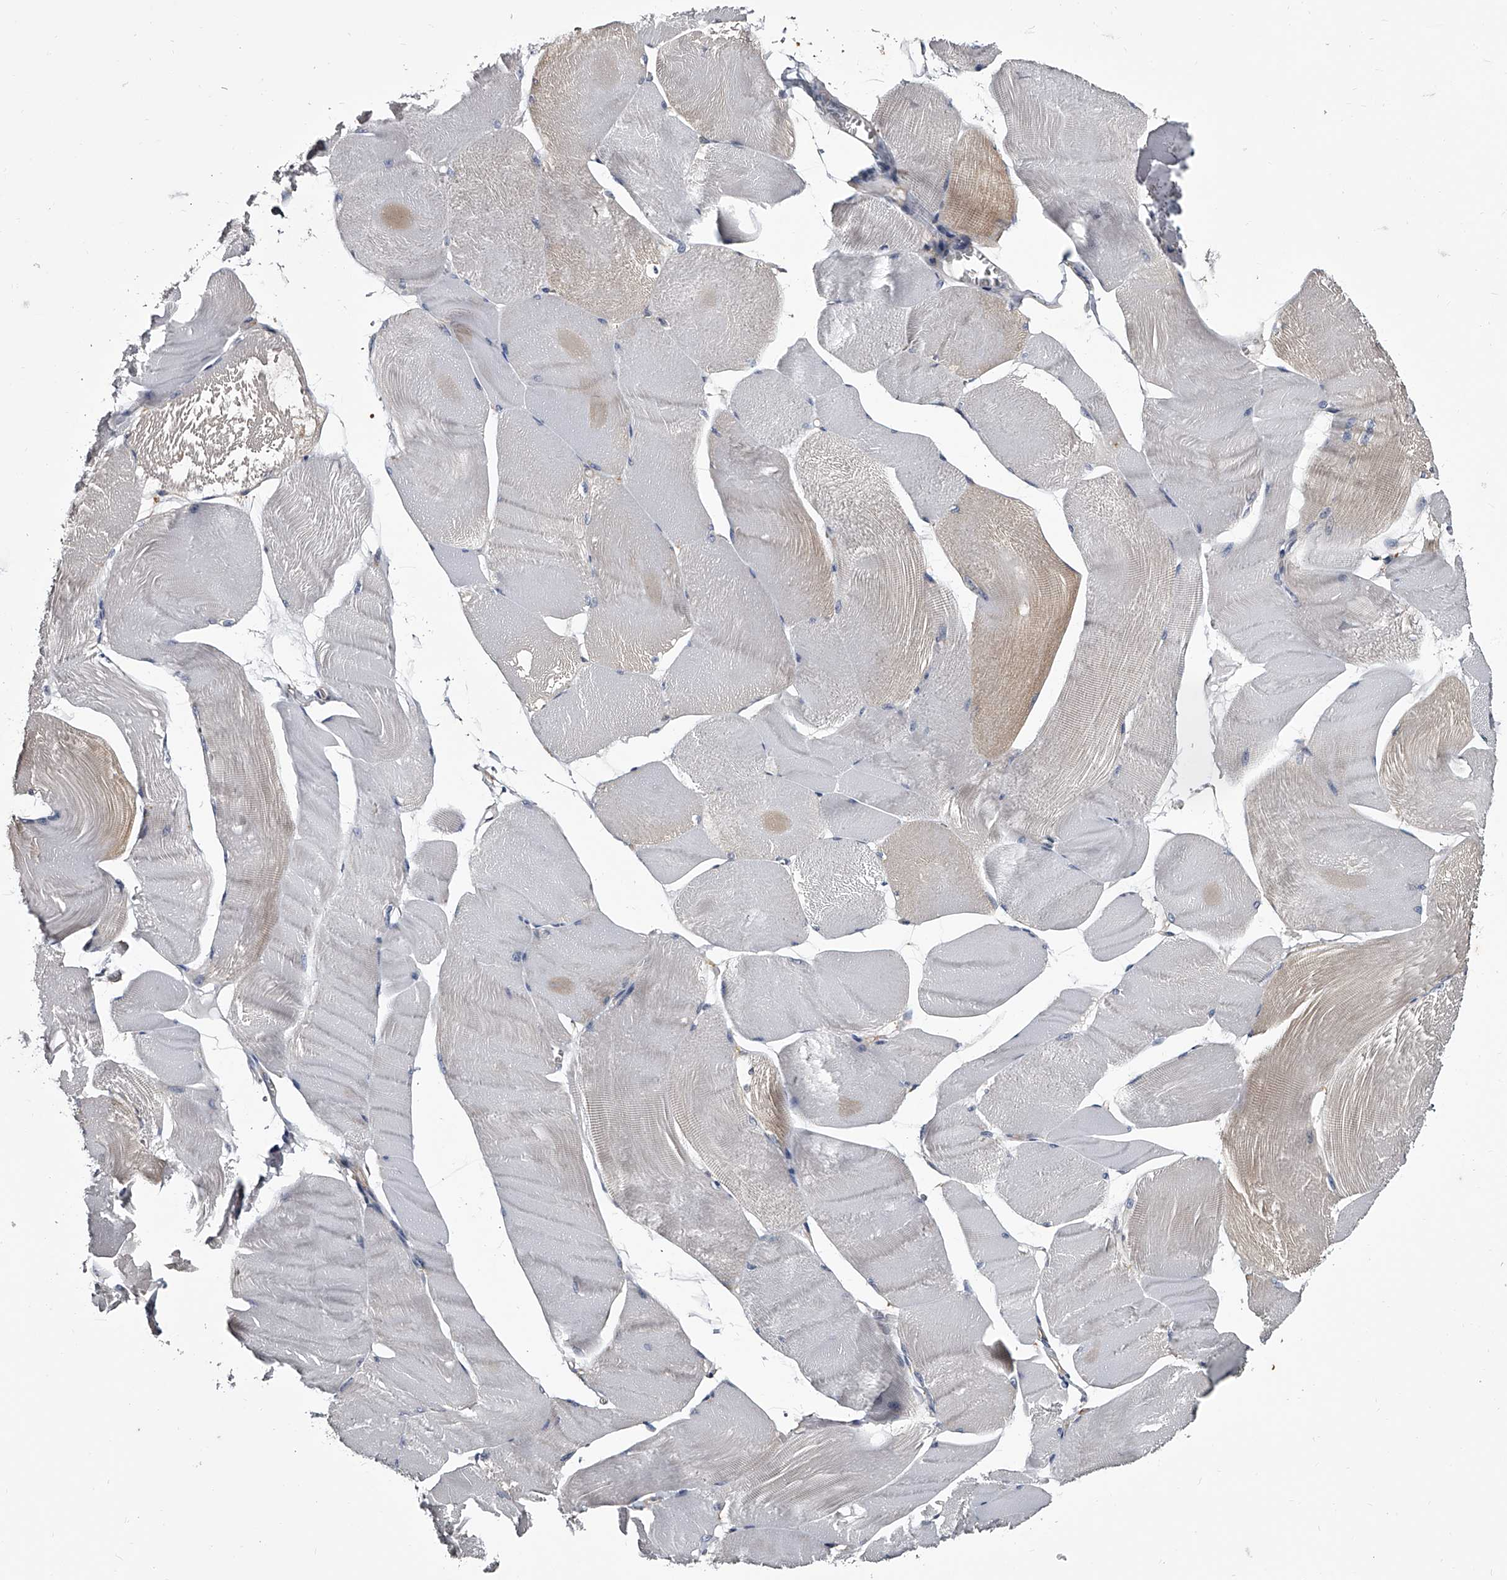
{"staining": {"intensity": "weak", "quantity": "<25%", "location": "cytoplasmic/membranous"}, "tissue": "skeletal muscle", "cell_type": "Myocytes", "image_type": "normal", "snomed": [{"axis": "morphology", "description": "Normal tissue, NOS"}, {"axis": "morphology", "description": "Basal cell carcinoma"}, {"axis": "topography", "description": "Skeletal muscle"}], "caption": "Skeletal muscle stained for a protein using immunohistochemistry shows no expression myocytes.", "gene": "GAPVD1", "patient": {"sex": "female", "age": 64}}